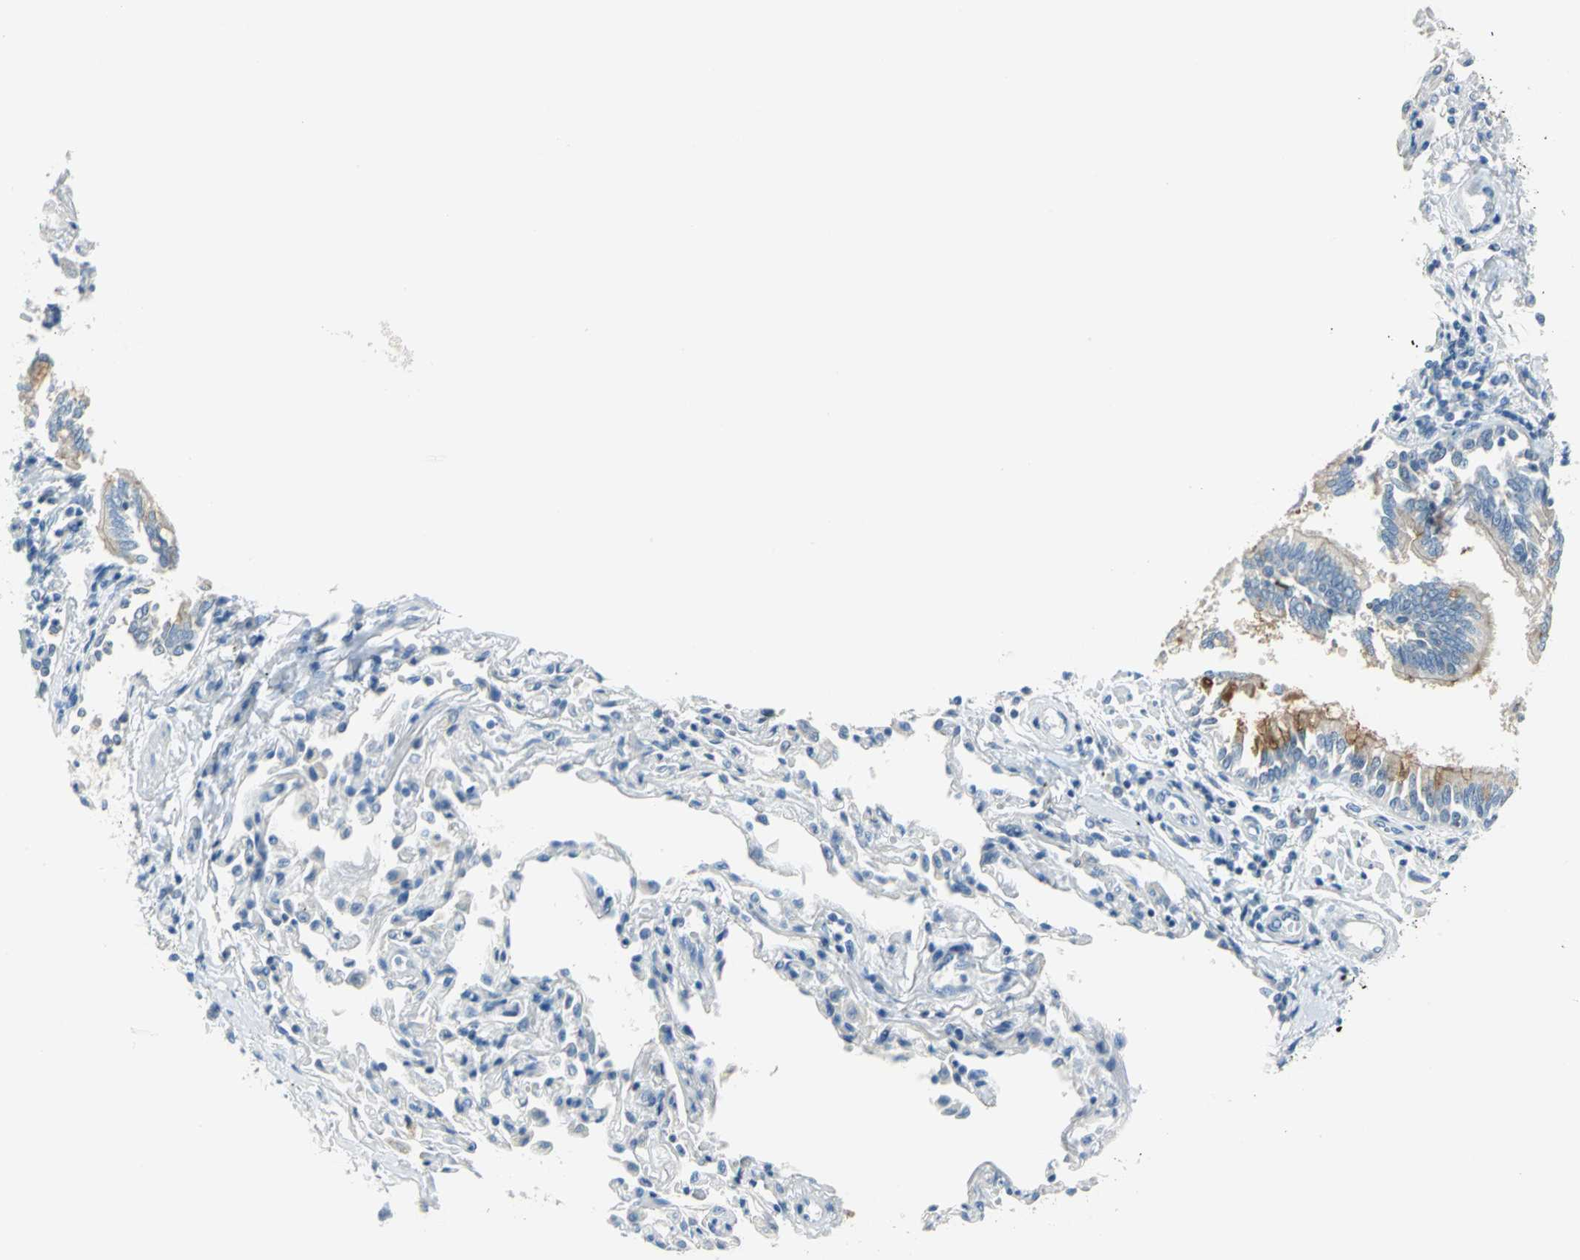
{"staining": {"intensity": "moderate", "quantity": ">75%", "location": "cytoplasmic/membranous"}, "tissue": "bronchus", "cell_type": "Respiratory epithelial cells", "image_type": "normal", "snomed": [{"axis": "morphology", "description": "Normal tissue, NOS"}, {"axis": "topography", "description": "Lung"}], "caption": "Benign bronchus exhibits moderate cytoplasmic/membranous staining in about >75% of respiratory epithelial cells.", "gene": "MUC4", "patient": {"sex": "male", "age": 64}}